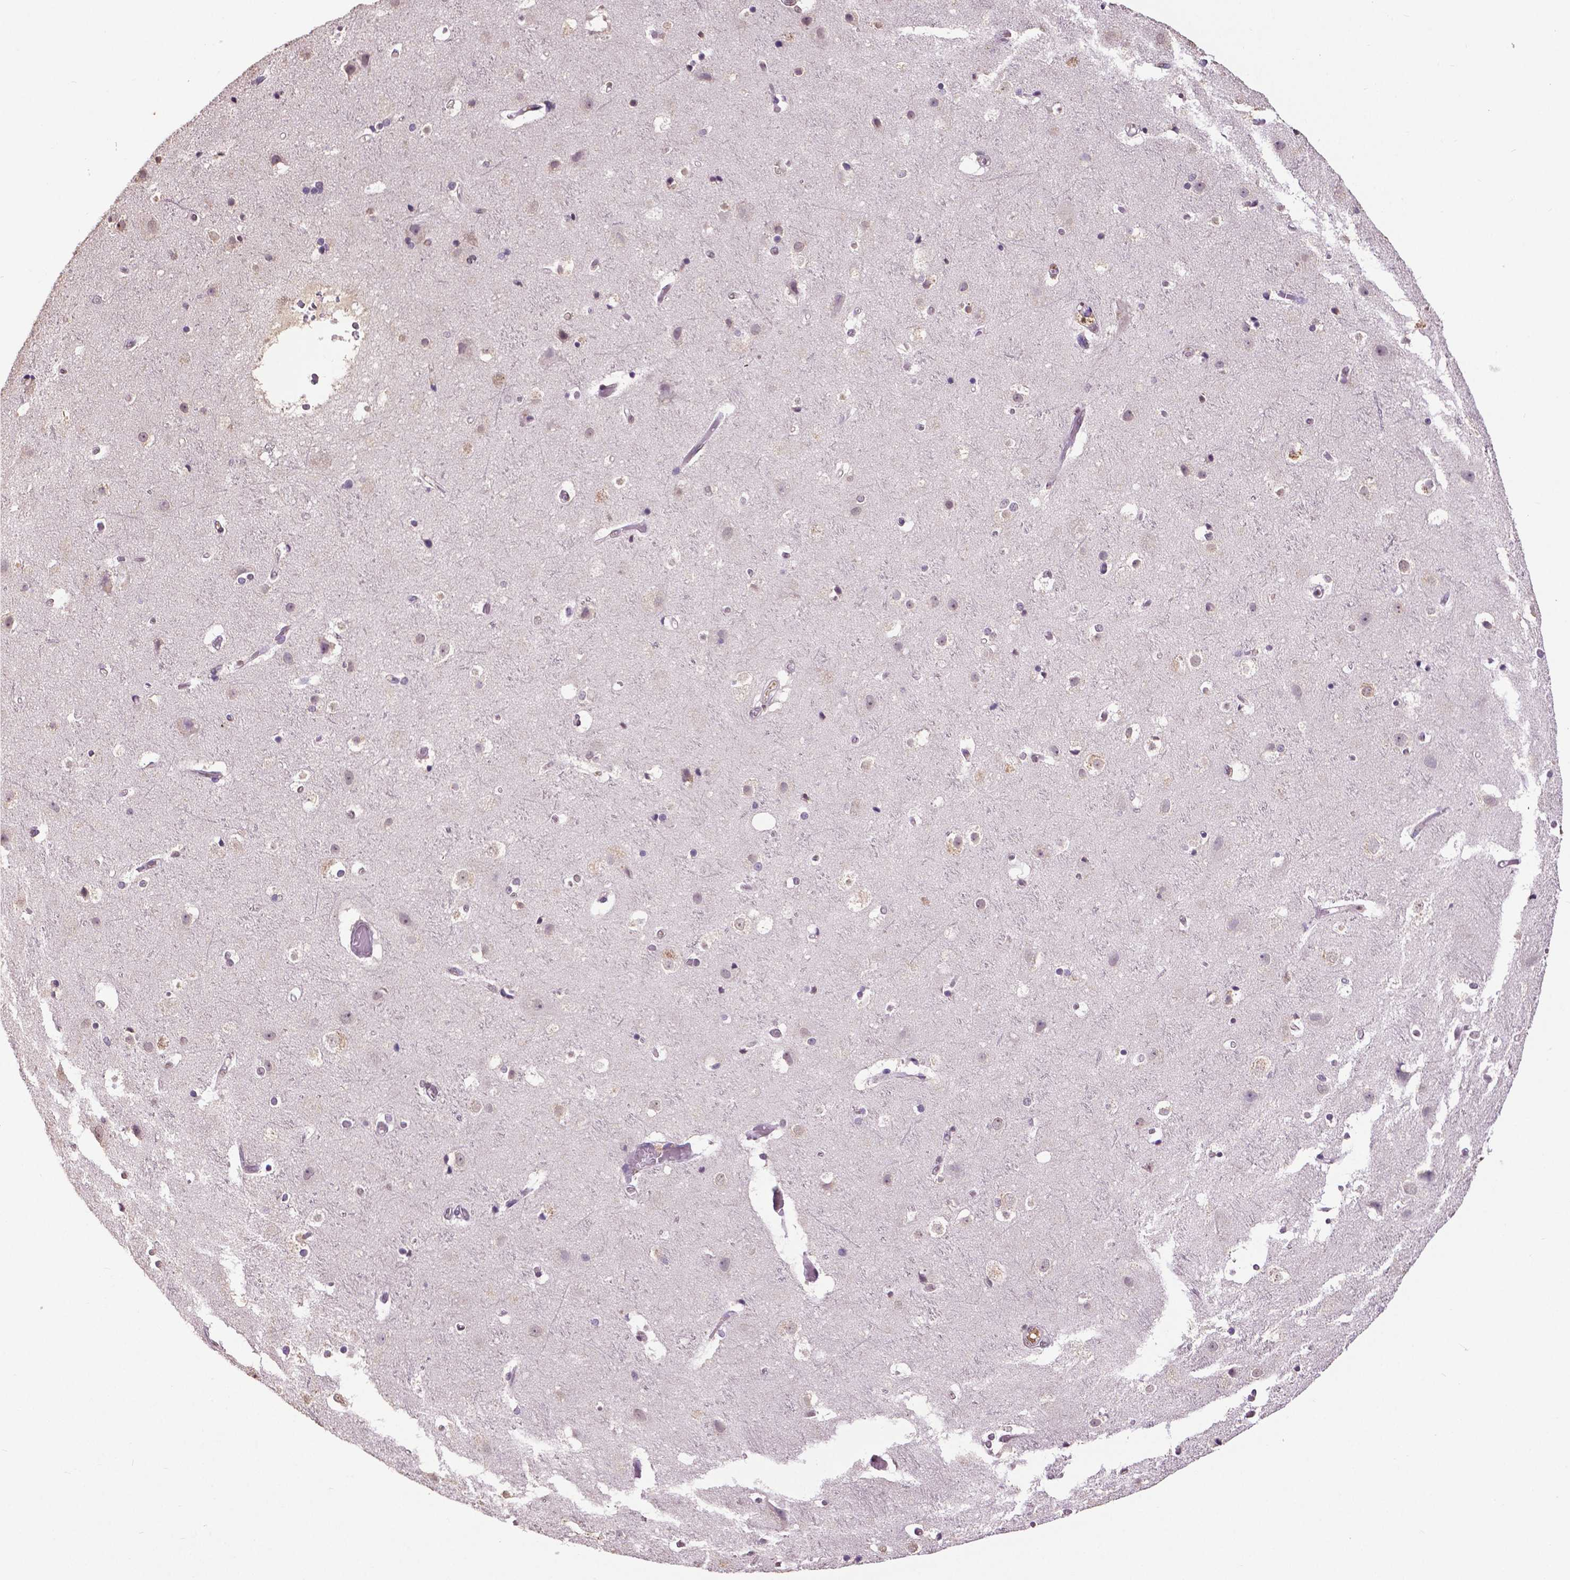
{"staining": {"intensity": "negative", "quantity": "none", "location": "none"}, "tissue": "cerebral cortex", "cell_type": "Endothelial cells", "image_type": "normal", "snomed": [{"axis": "morphology", "description": "Normal tissue, NOS"}, {"axis": "topography", "description": "Cerebral cortex"}], "caption": "A high-resolution photomicrograph shows immunohistochemistry (IHC) staining of benign cerebral cortex, which demonstrates no significant staining in endothelial cells.", "gene": "RUNX3", "patient": {"sex": "female", "age": 52}}